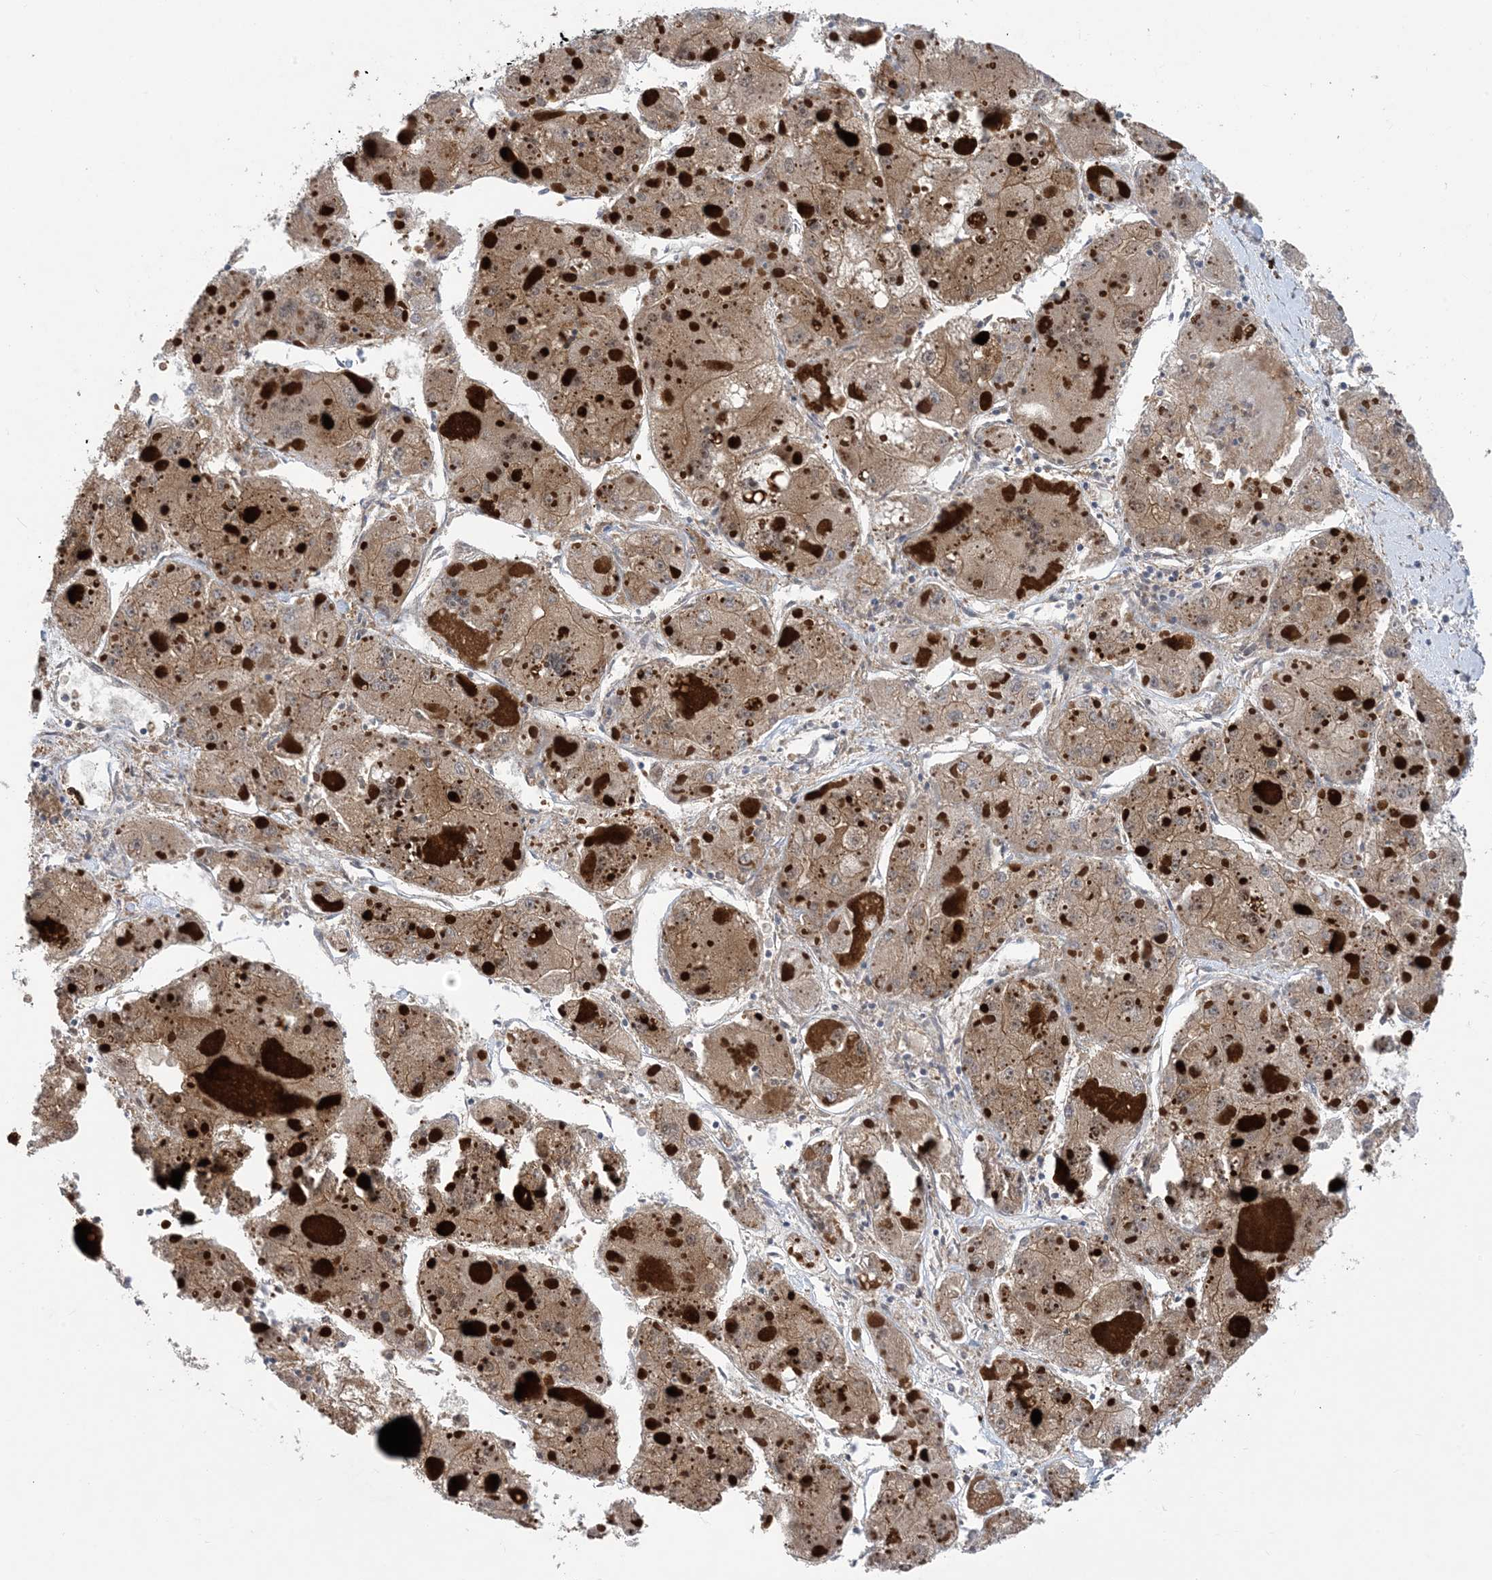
{"staining": {"intensity": "weak", "quantity": ">75%", "location": "cytoplasmic/membranous"}, "tissue": "liver cancer", "cell_type": "Tumor cells", "image_type": "cancer", "snomed": [{"axis": "morphology", "description": "Carcinoma, Hepatocellular, NOS"}, {"axis": "topography", "description": "Liver"}], "caption": "Liver hepatocellular carcinoma was stained to show a protein in brown. There is low levels of weak cytoplasmic/membranous staining in about >75% of tumor cells. The protein of interest is shown in brown color, while the nuclei are stained blue.", "gene": "HS1BP3", "patient": {"sex": "female", "age": 73}}